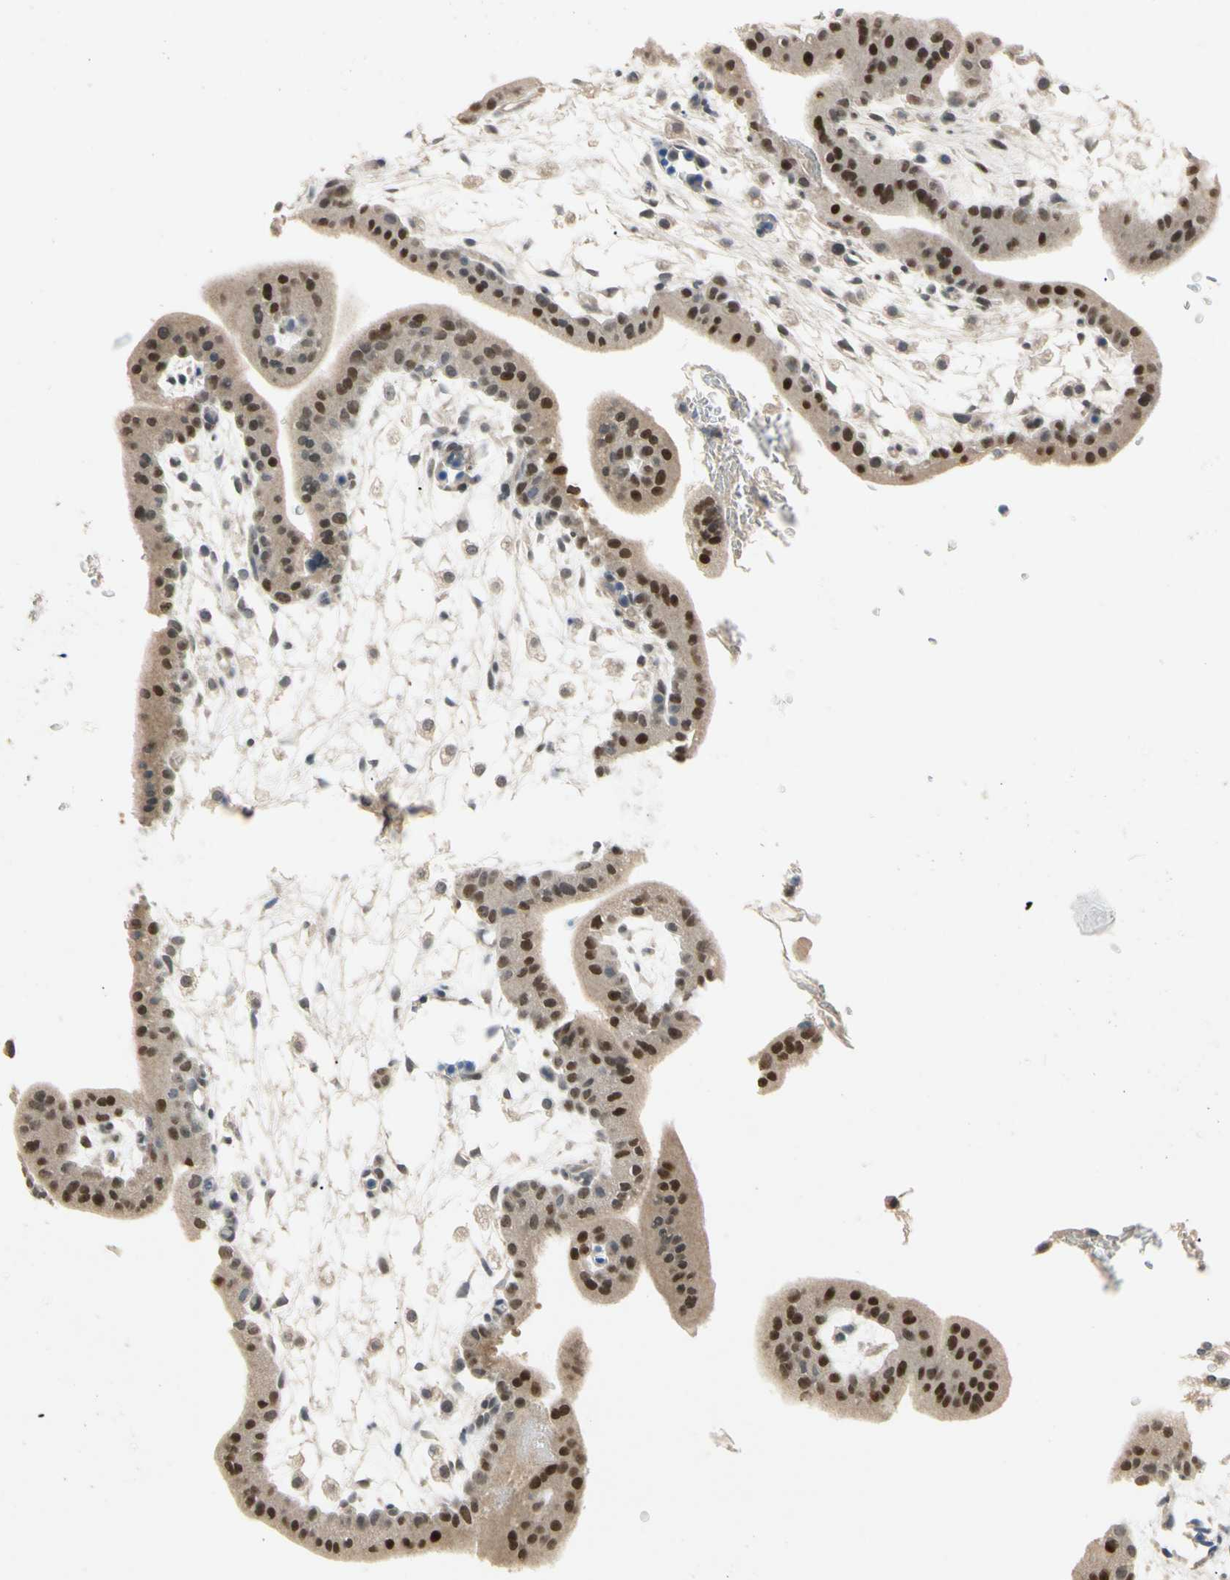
{"staining": {"intensity": "strong", "quantity": ">75%", "location": "cytoplasmic/membranous,nuclear"}, "tissue": "placenta", "cell_type": "Trophoblastic cells", "image_type": "normal", "snomed": [{"axis": "morphology", "description": "Normal tissue, NOS"}, {"axis": "topography", "description": "Placenta"}], "caption": "This histopathology image exhibits IHC staining of unremarkable human placenta, with high strong cytoplasmic/membranous,nuclear expression in about >75% of trophoblastic cells.", "gene": "RIOX2", "patient": {"sex": "female", "age": 35}}